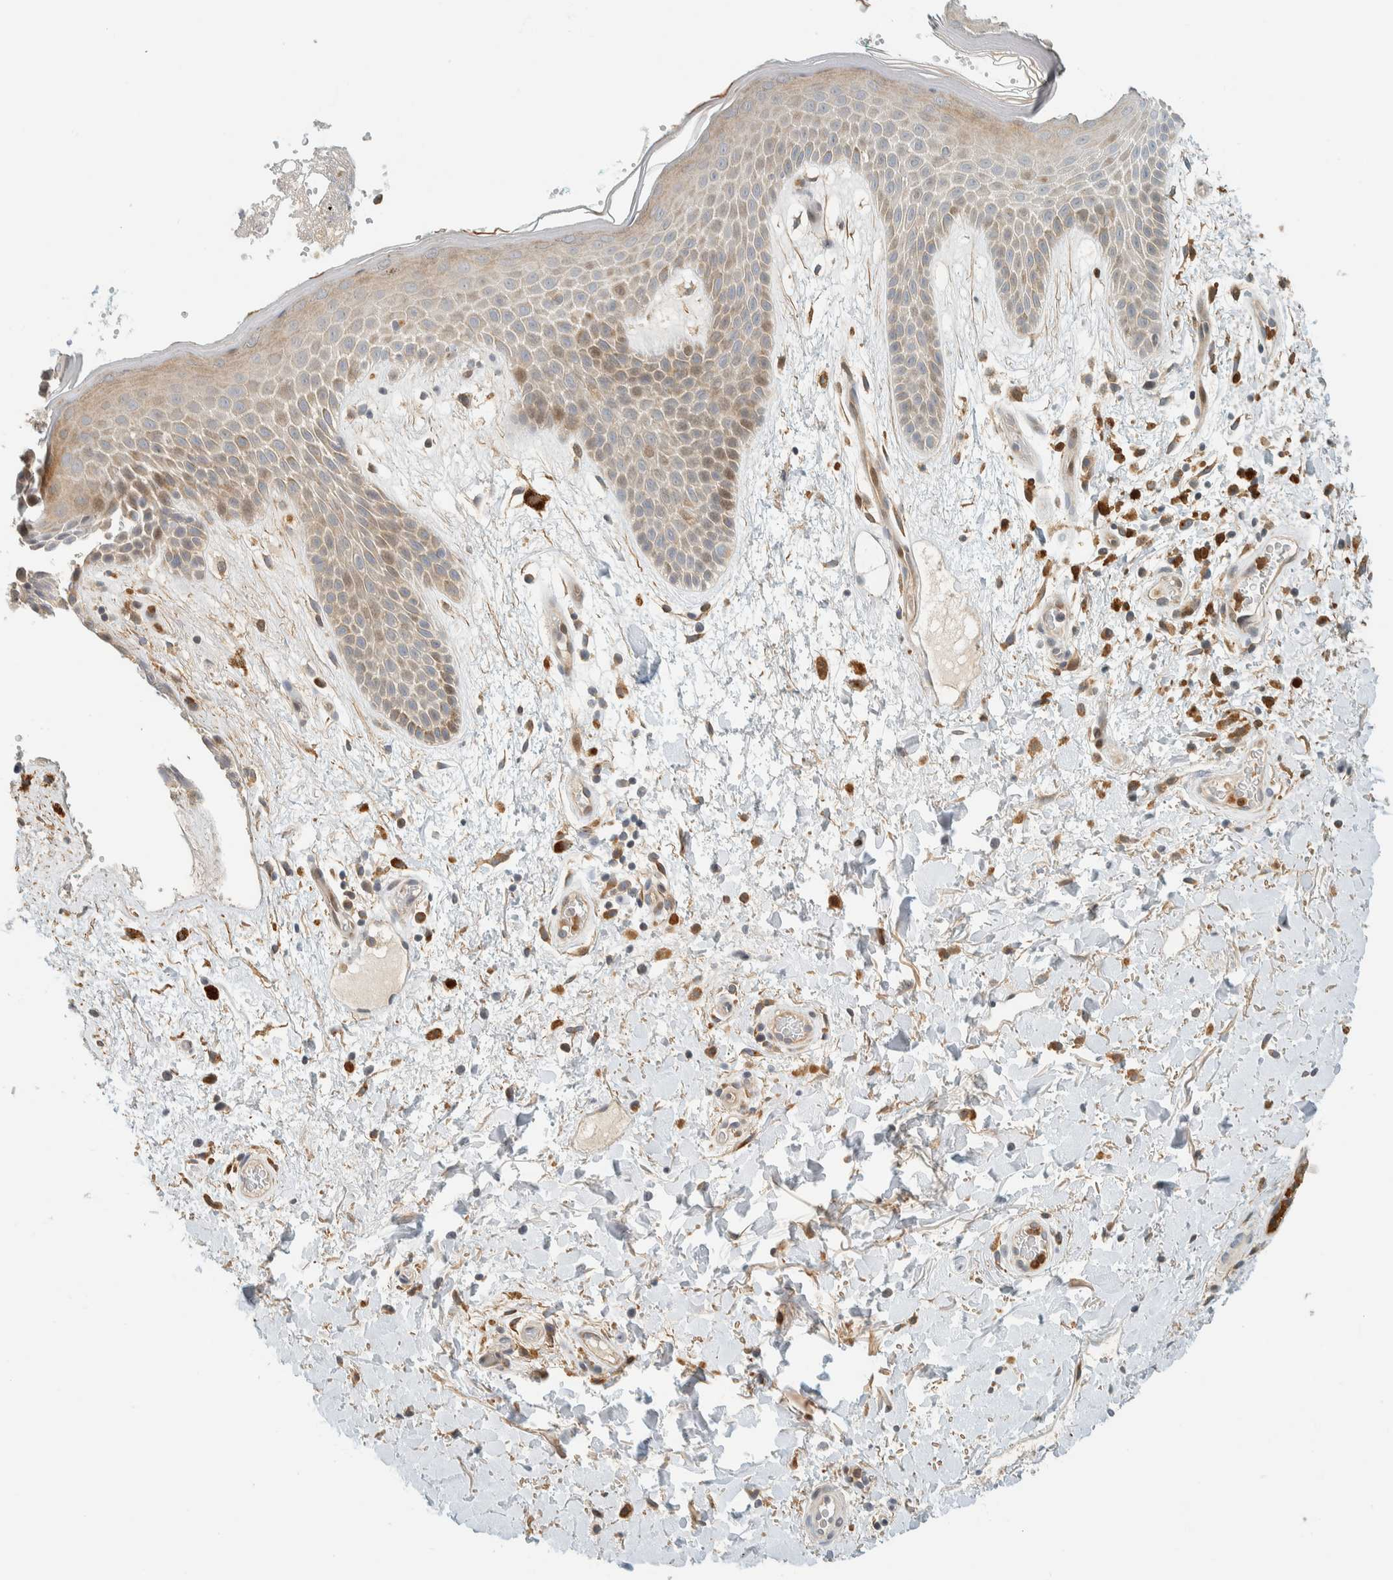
{"staining": {"intensity": "moderate", "quantity": "<25%", "location": "nuclear"}, "tissue": "skin", "cell_type": "Epidermal cells", "image_type": "normal", "snomed": [{"axis": "morphology", "description": "Normal tissue, NOS"}, {"axis": "topography", "description": "Anal"}], "caption": "High-power microscopy captured an immunohistochemistry (IHC) micrograph of benign skin, revealing moderate nuclear positivity in about <25% of epidermal cells. (DAB = brown stain, brightfield microscopy at high magnification).", "gene": "CCDC171", "patient": {"sex": "male", "age": 74}}